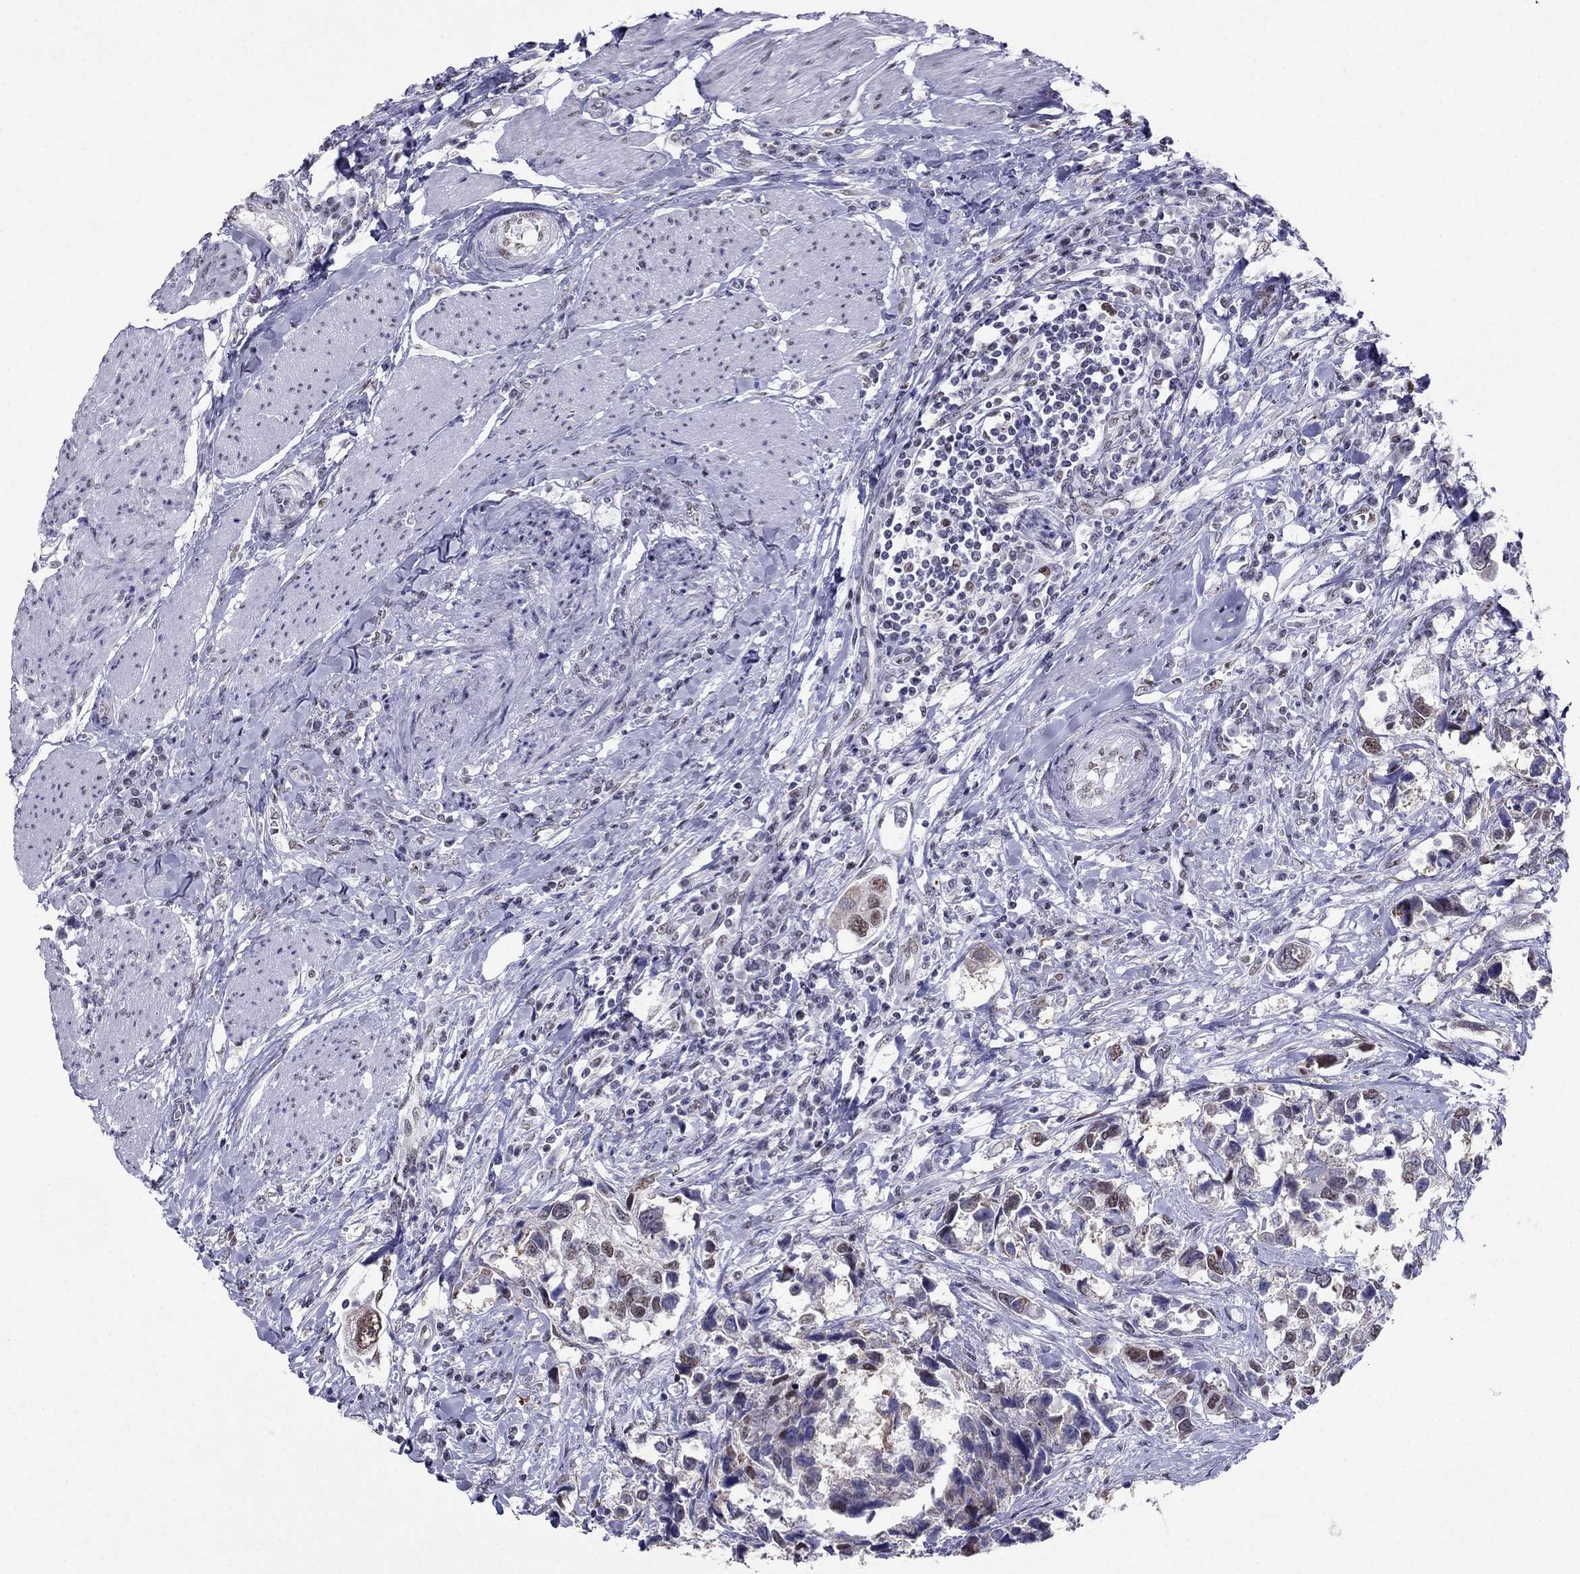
{"staining": {"intensity": "weak", "quantity": "25%-75%", "location": "nuclear"}, "tissue": "urothelial cancer", "cell_type": "Tumor cells", "image_type": "cancer", "snomed": [{"axis": "morphology", "description": "Urothelial carcinoma, NOS"}, {"axis": "morphology", "description": "Urothelial carcinoma, High grade"}, {"axis": "topography", "description": "Urinary bladder"}], "caption": "Immunohistochemistry of human urothelial cancer demonstrates low levels of weak nuclear staining in about 25%-75% of tumor cells.", "gene": "PPM1G", "patient": {"sex": "male", "age": 63}}